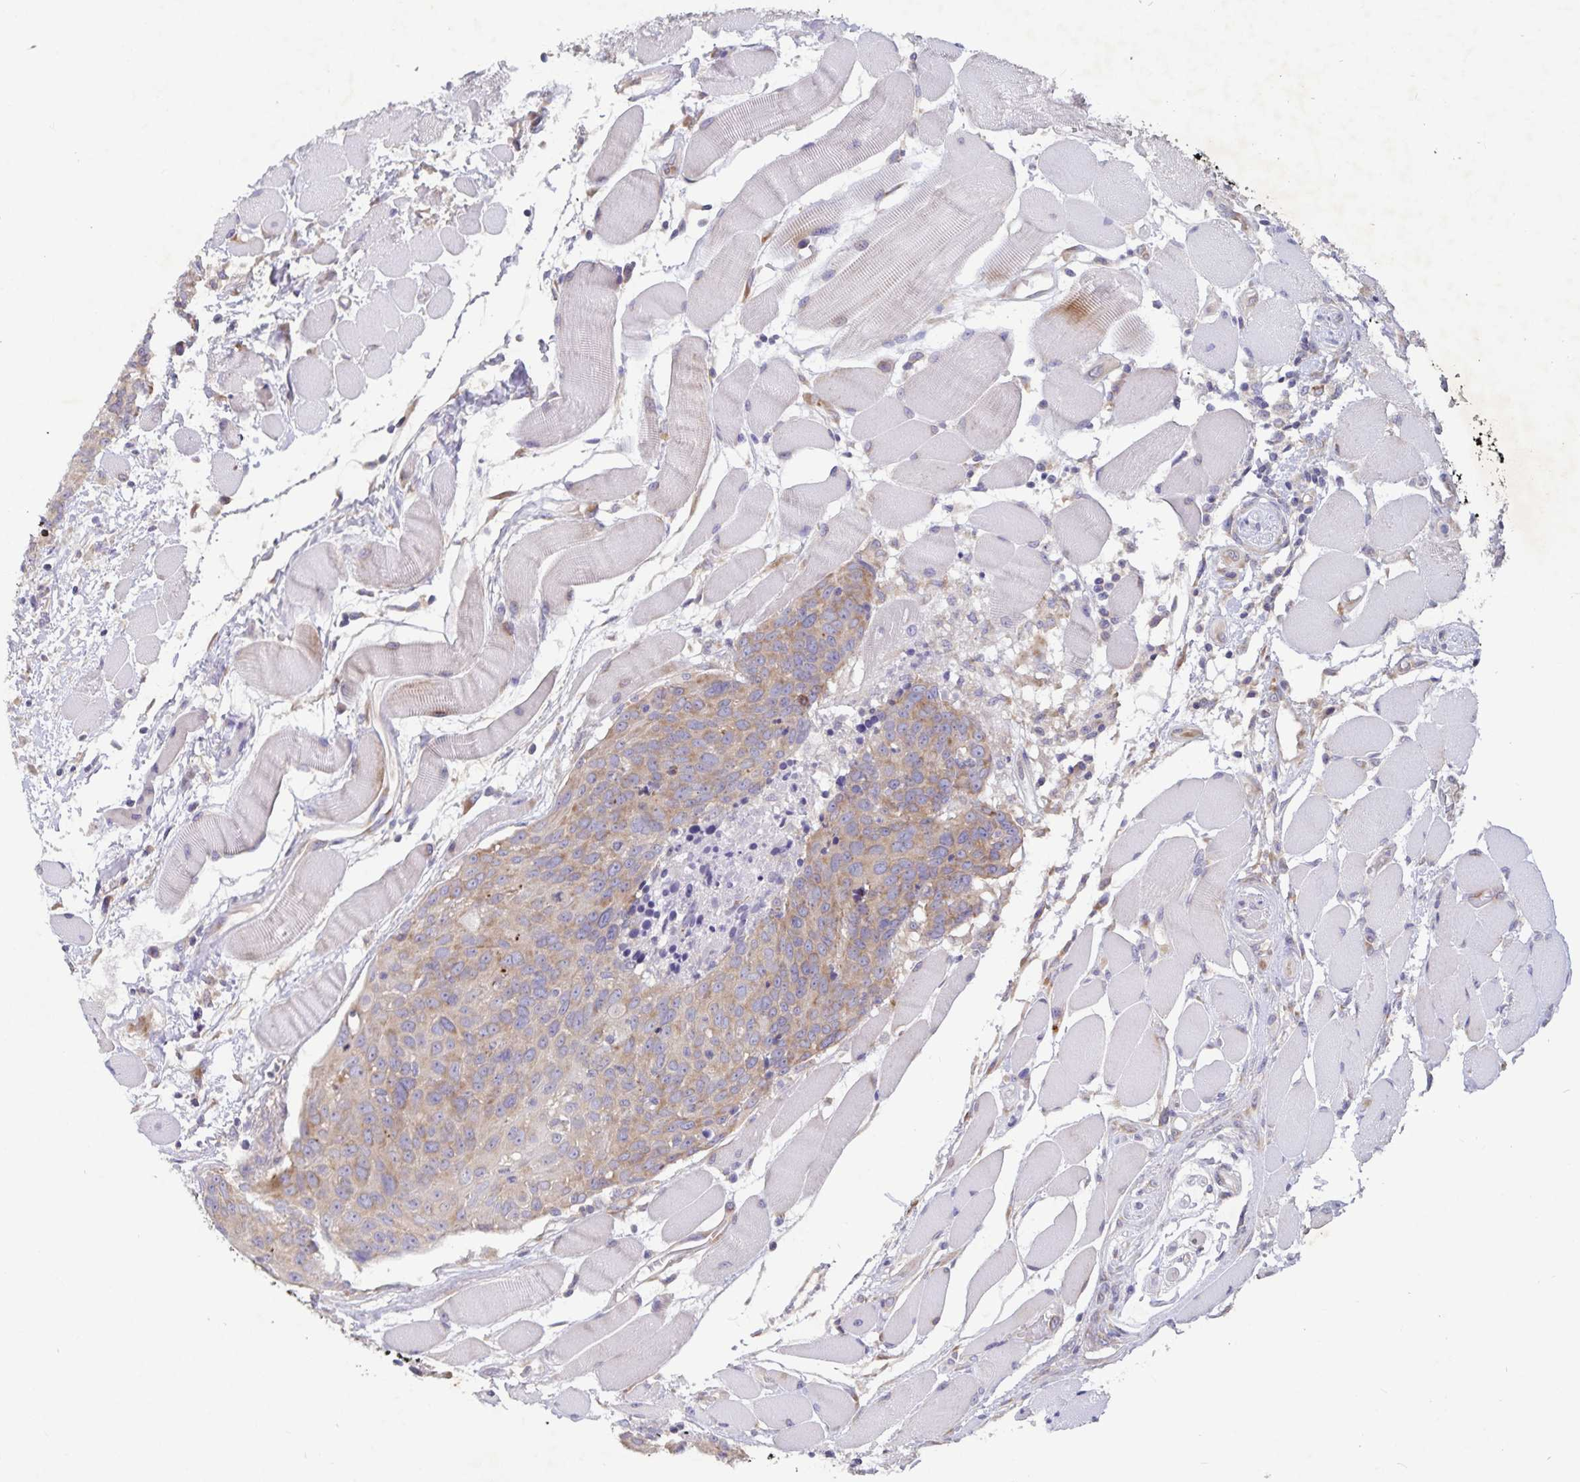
{"staining": {"intensity": "moderate", "quantity": "25%-75%", "location": "cytoplasmic/membranous"}, "tissue": "head and neck cancer", "cell_type": "Tumor cells", "image_type": "cancer", "snomed": [{"axis": "morphology", "description": "Squamous cell carcinoma, NOS"}, {"axis": "topography", "description": "Oral tissue"}, {"axis": "topography", "description": "Head-Neck"}], "caption": "Immunohistochemical staining of head and neck cancer displays medium levels of moderate cytoplasmic/membranous staining in approximately 25%-75% of tumor cells.", "gene": "FAM120A", "patient": {"sex": "male", "age": 64}}